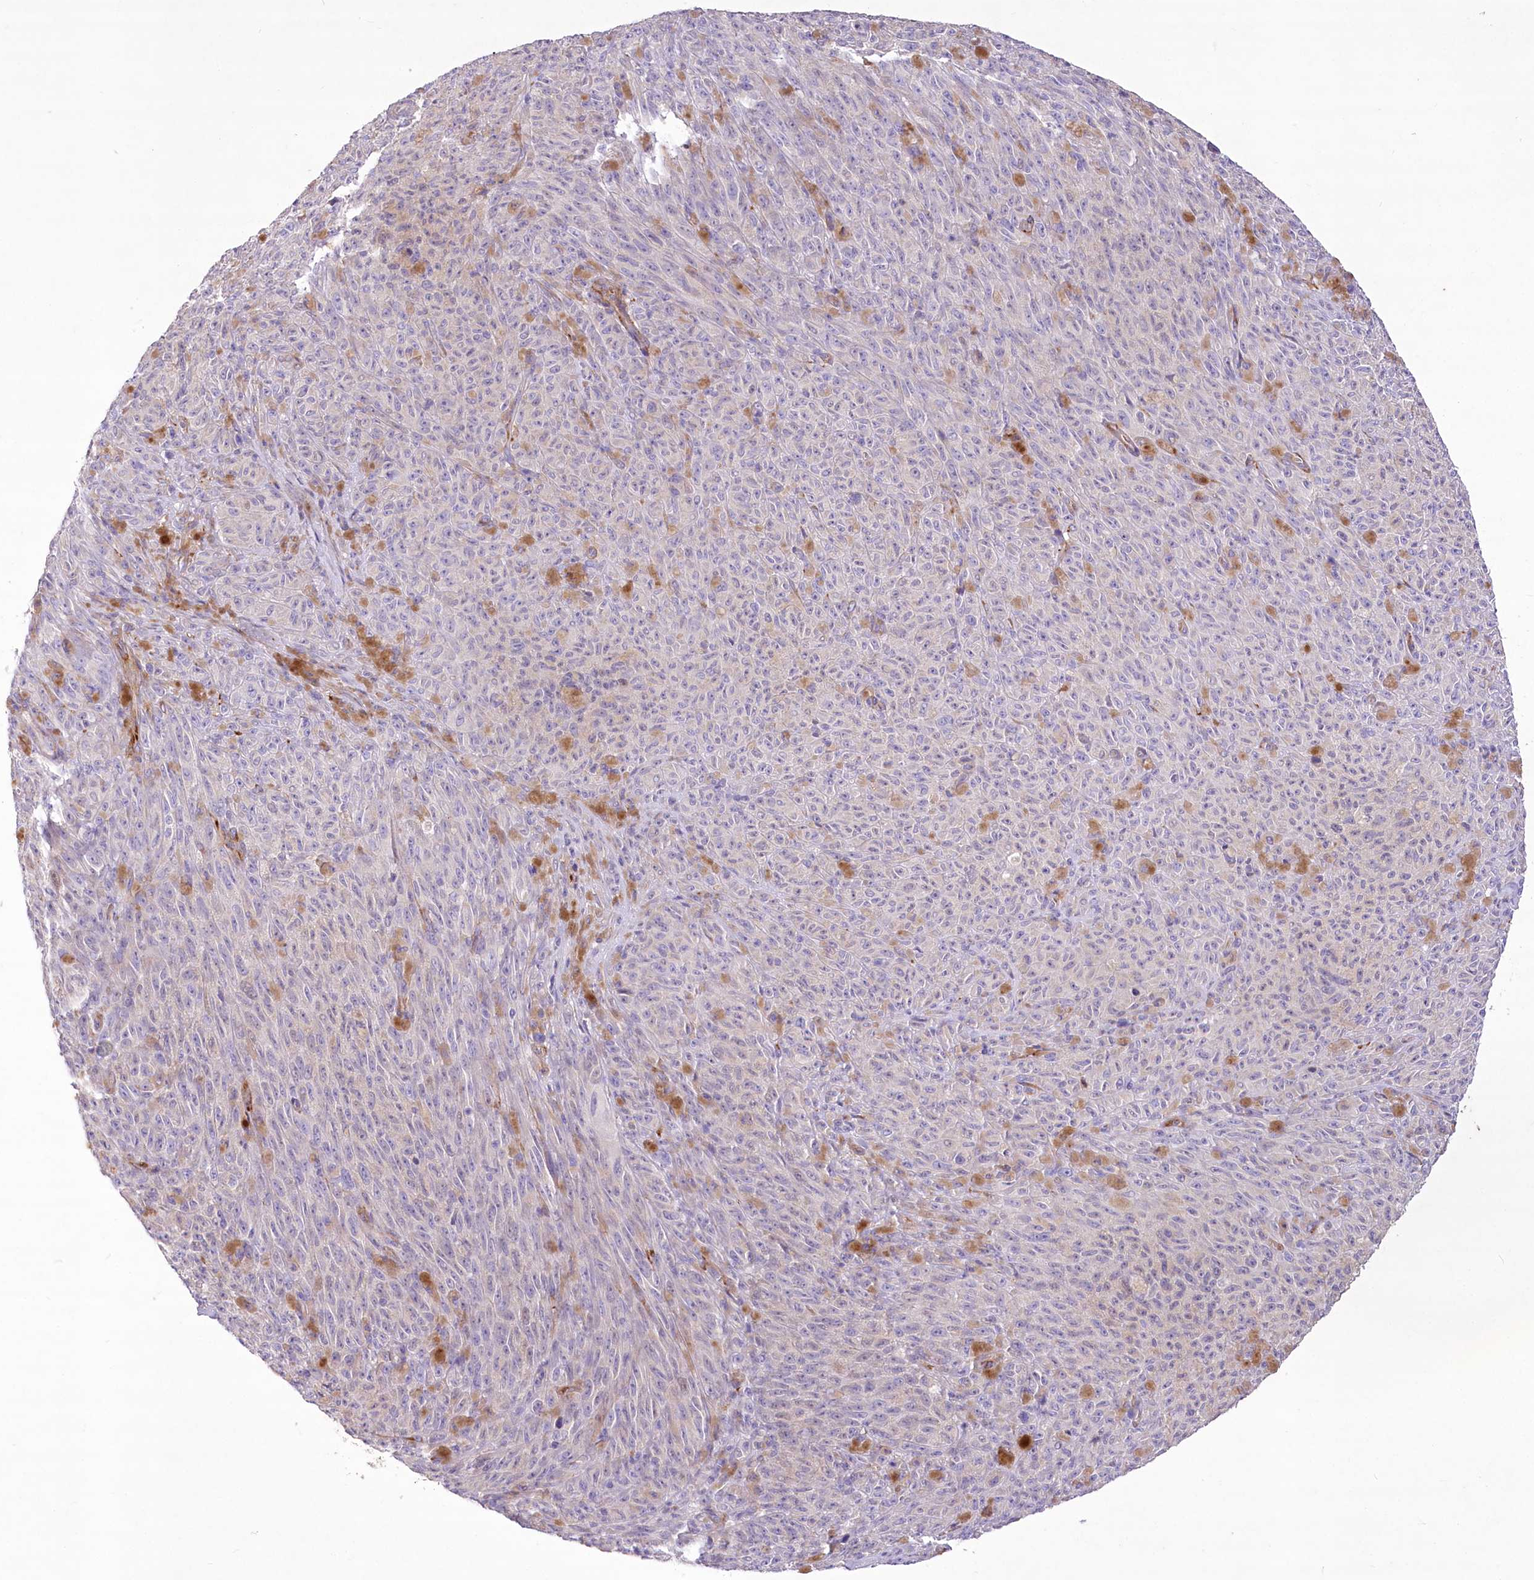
{"staining": {"intensity": "negative", "quantity": "none", "location": "none"}, "tissue": "melanoma", "cell_type": "Tumor cells", "image_type": "cancer", "snomed": [{"axis": "morphology", "description": "Malignant melanoma, NOS"}, {"axis": "topography", "description": "Skin"}], "caption": "The histopathology image exhibits no staining of tumor cells in malignant melanoma.", "gene": "ANGPTL3", "patient": {"sex": "female", "age": 82}}